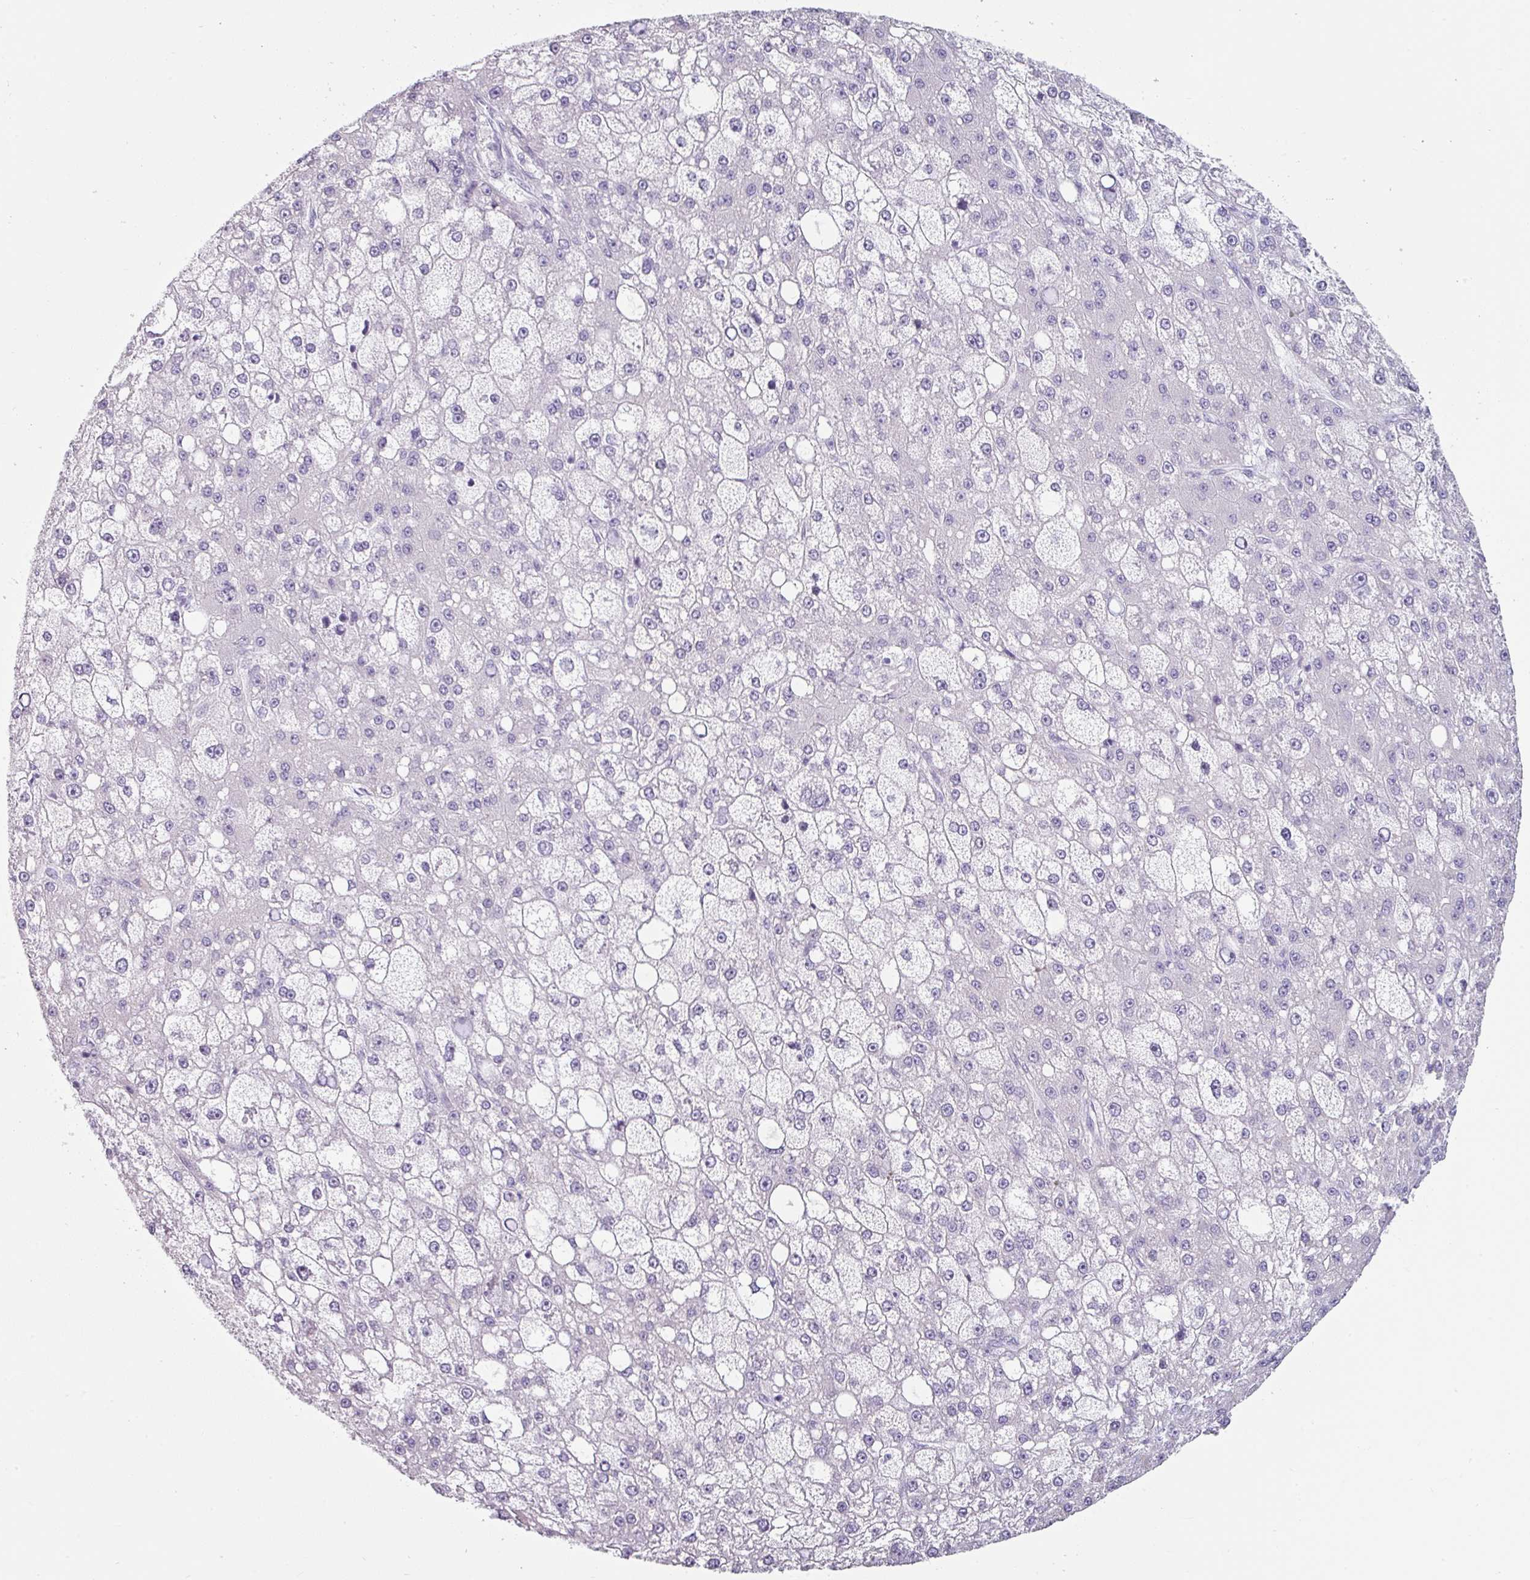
{"staining": {"intensity": "negative", "quantity": "none", "location": "none"}, "tissue": "liver cancer", "cell_type": "Tumor cells", "image_type": "cancer", "snomed": [{"axis": "morphology", "description": "Carcinoma, Hepatocellular, NOS"}, {"axis": "topography", "description": "Liver"}], "caption": "IHC histopathology image of neoplastic tissue: liver cancer stained with DAB demonstrates no significant protein staining in tumor cells. (DAB immunohistochemistry (IHC), high magnification).", "gene": "CLCA1", "patient": {"sex": "male", "age": 67}}